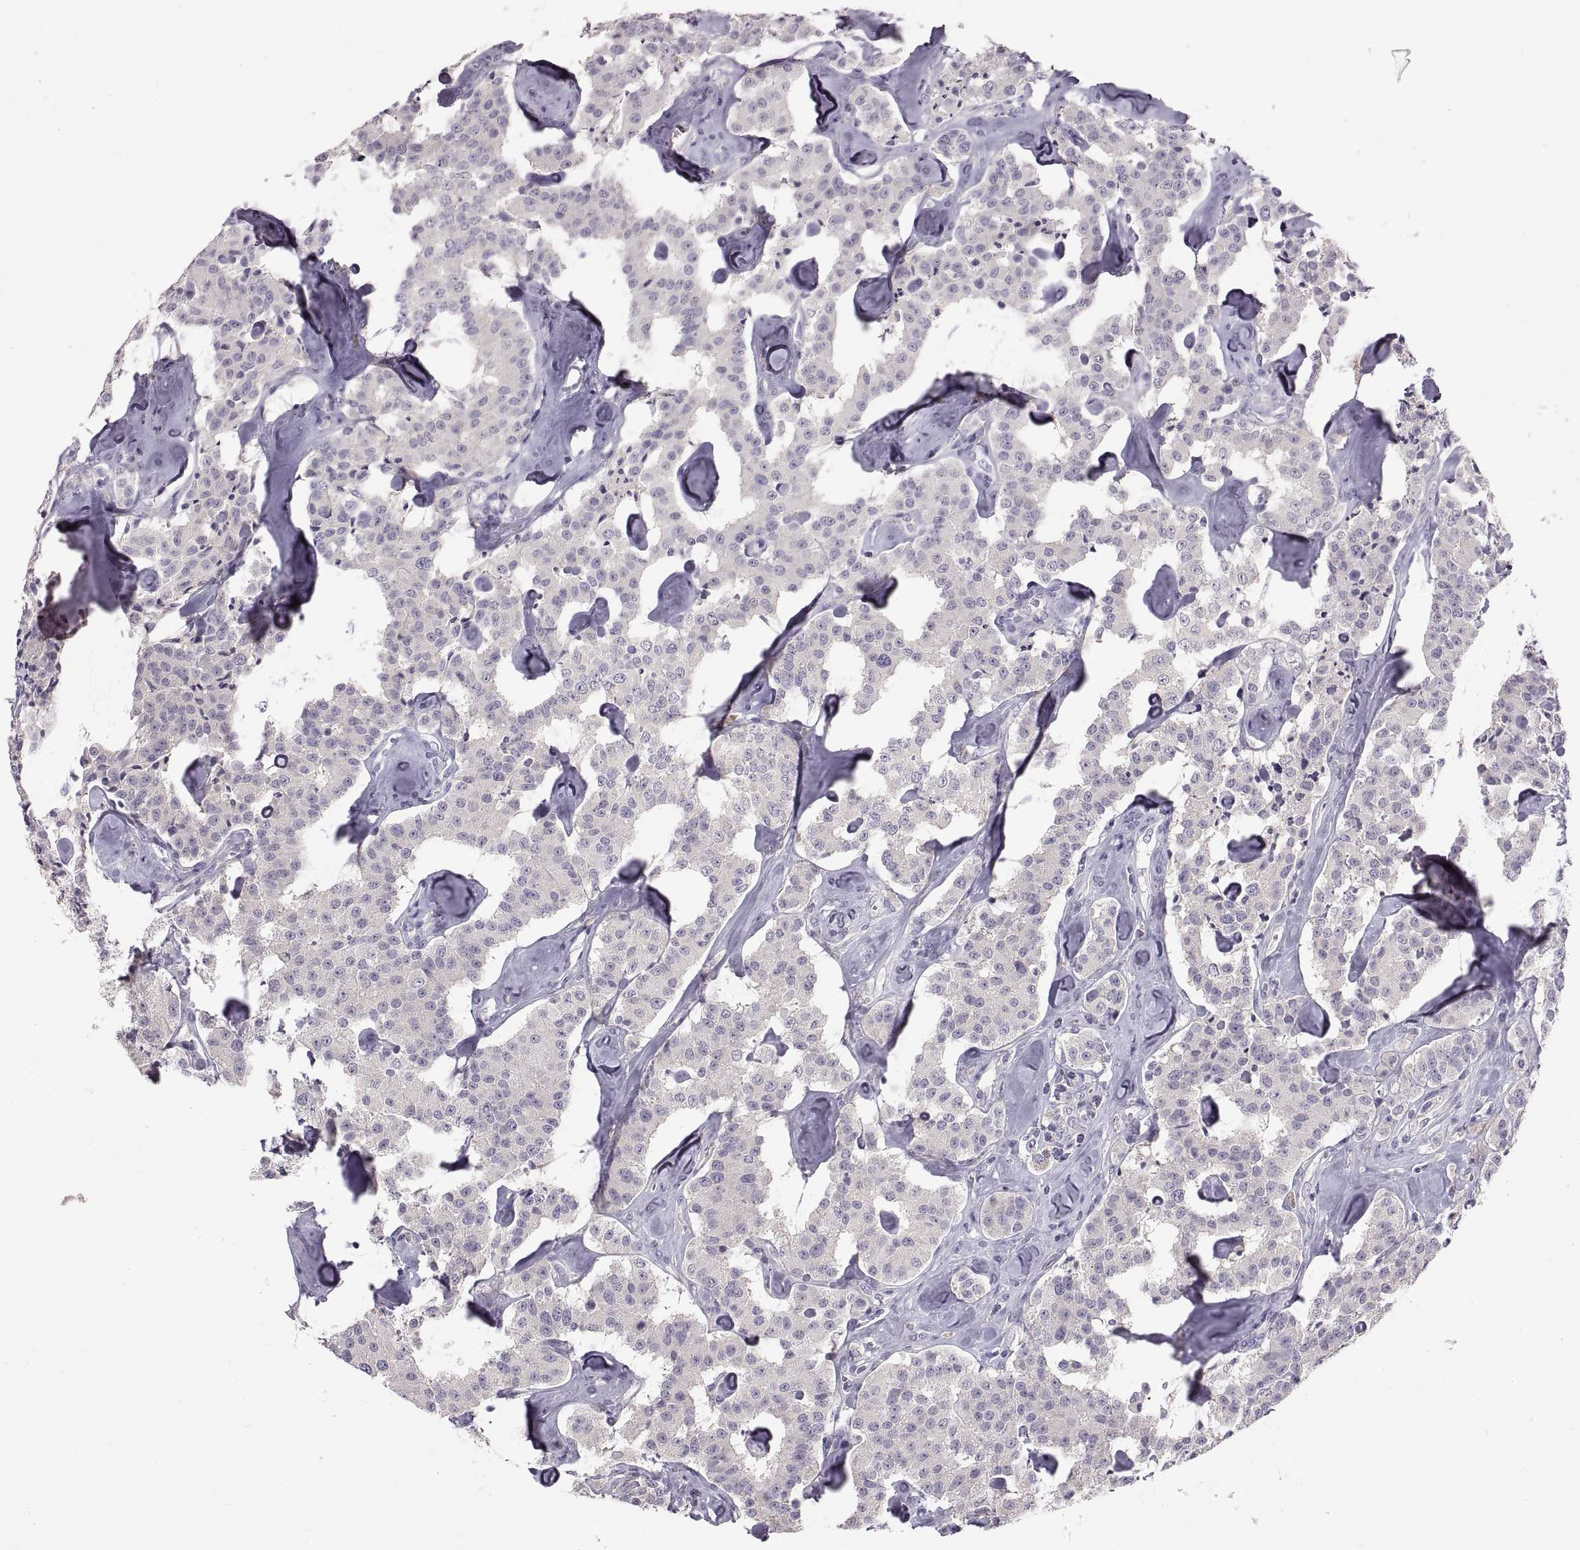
{"staining": {"intensity": "negative", "quantity": "none", "location": "none"}, "tissue": "carcinoid", "cell_type": "Tumor cells", "image_type": "cancer", "snomed": [{"axis": "morphology", "description": "Carcinoid, malignant, NOS"}, {"axis": "topography", "description": "Pancreas"}], "caption": "Immunohistochemistry micrograph of neoplastic tissue: carcinoid (malignant) stained with DAB (3,3'-diaminobenzidine) reveals no significant protein staining in tumor cells. (Stains: DAB immunohistochemistry with hematoxylin counter stain, Microscopy: brightfield microscopy at high magnification).", "gene": "WFDC8", "patient": {"sex": "male", "age": 41}}